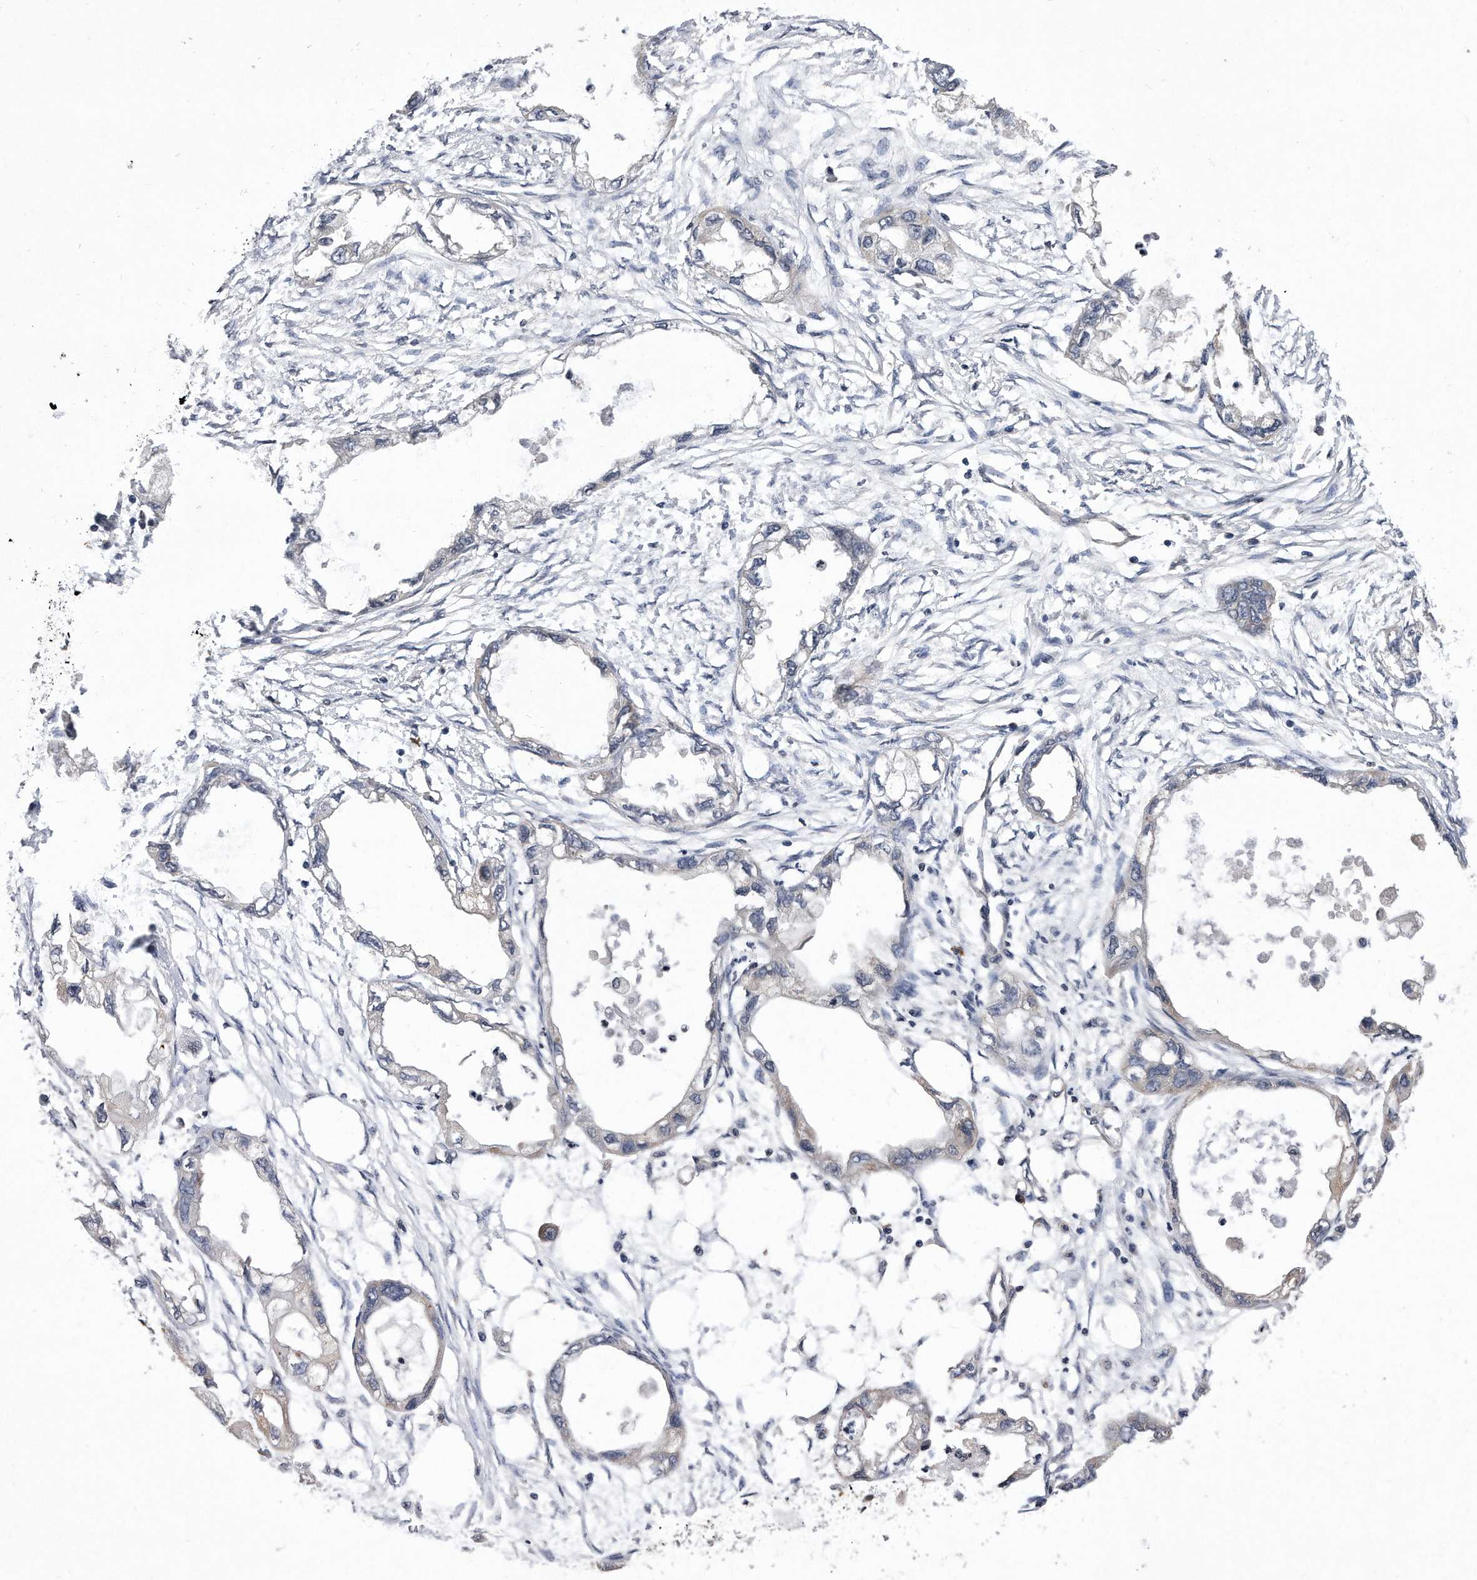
{"staining": {"intensity": "negative", "quantity": "none", "location": "none"}, "tissue": "endometrial cancer", "cell_type": "Tumor cells", "image_type": "cancer", "snomed": [{"axis": "morphology", "description": "Adenocarcinoma, NOS"}, {"axis": "morphology", "description": "Adenocarcinoma, metastatic, NOS"}, {"axis": "topography", "description": "Adipose tissue"}, {"axis": "topography", "description": "Endometrium"}], "caption": "An image of human endometrial cancer is negative for staining in tumor cells. The staining is performed using DAB brown chromogen with nuclei counter-stained in using hematoxylin.", "gene": "DAB1", "patient": {"sex": "female", "age": 67}}